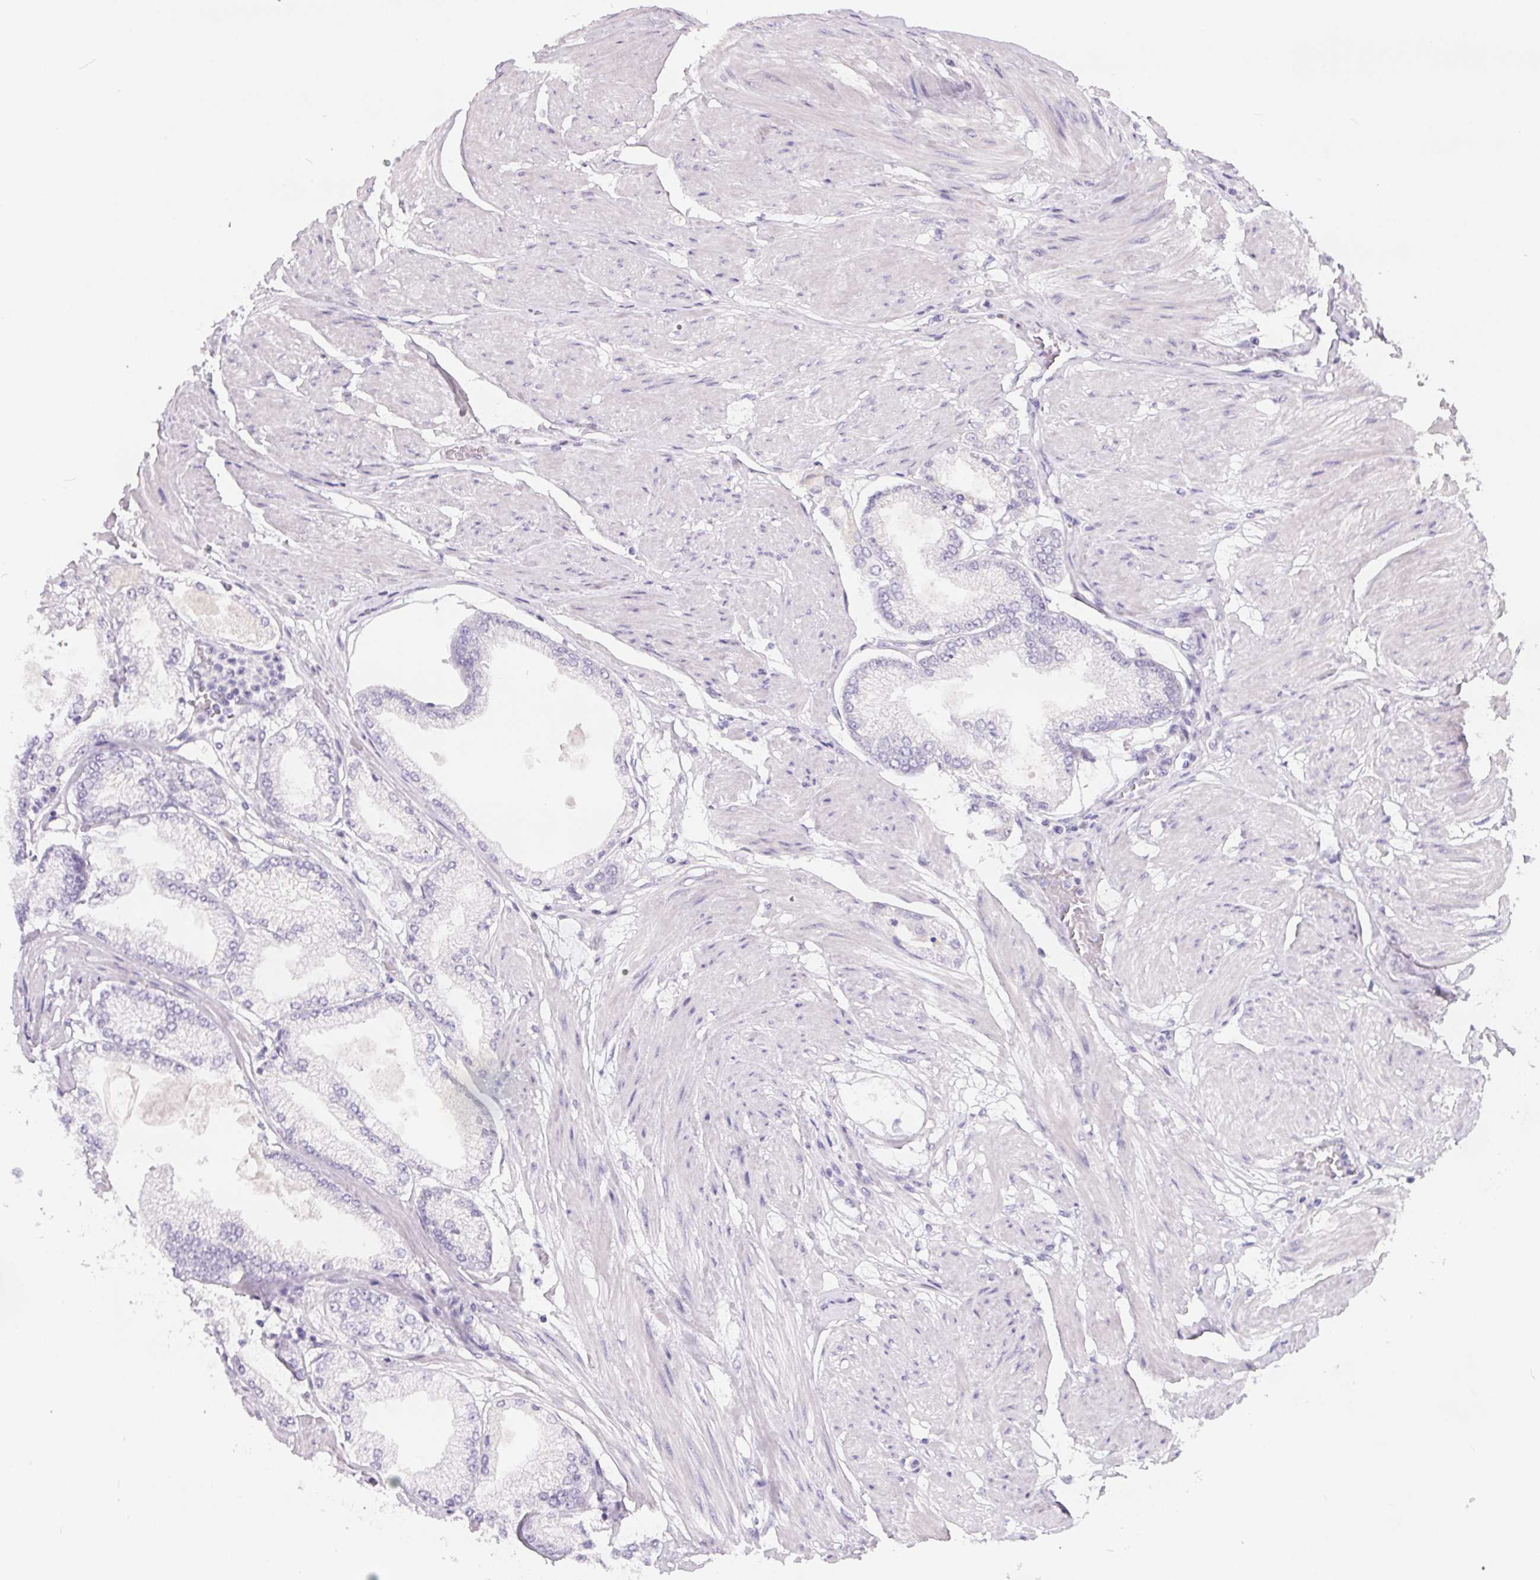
{"staining": {"intensity": "negative", "quantity": "none", "location": "none"}, "tissue": "prostate cancer", "cell_type": "Tumor cells", "image_type": "cancer", "snomed": [{"axis": "morphology", "description": "Adenocarcinoma, High grade"}, {"axis": "topography", "description": "Prostate"}], "caption": "Photomicrograph shows no protein positivity in tumor cells of prostate cancer tissue.", "gene": "FDX1", "patient": {"sex": "male", "age": 68}}